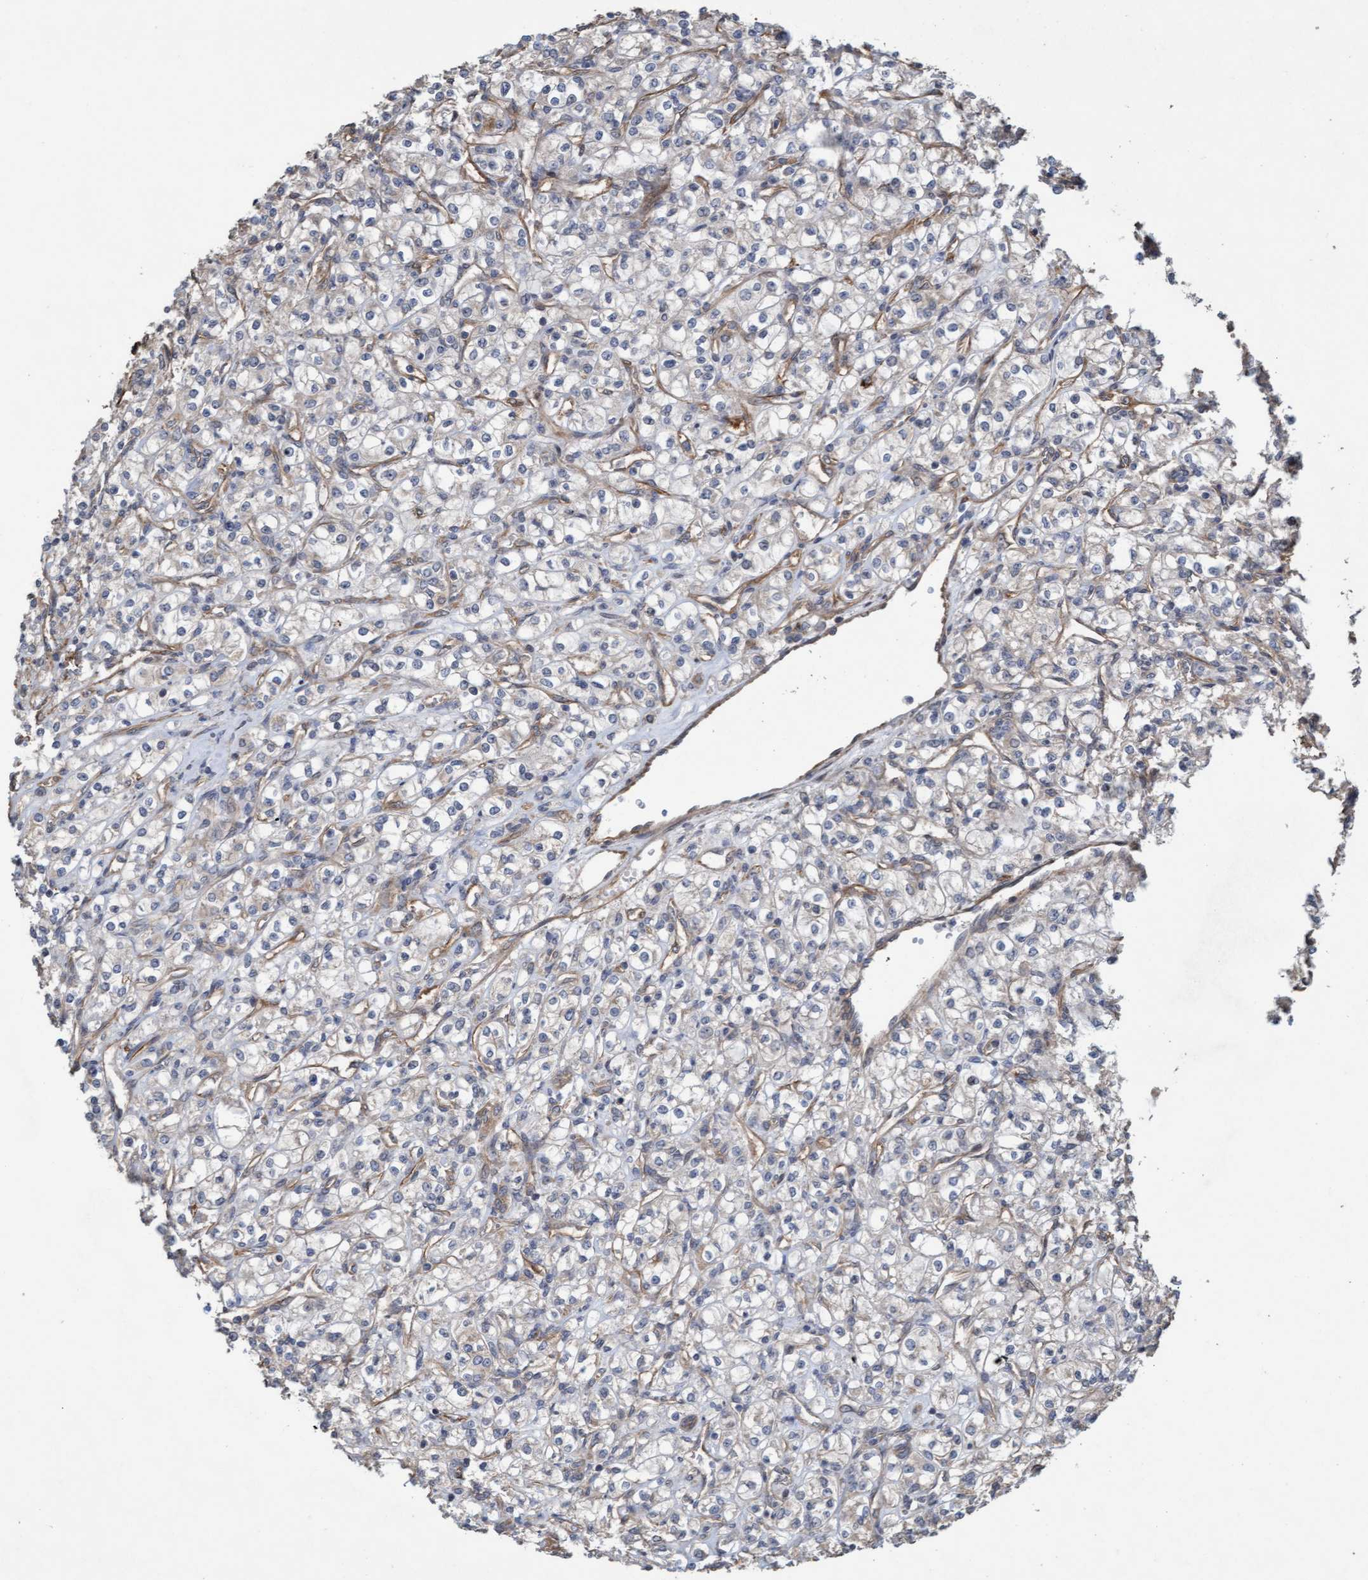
{"staining": {"intensity": "negative", "quantity": "none", "location": "none"}, "tissue": "renal cancer", "cell_type": "Tumor cells", "image_type": "cancer", "snomed": [{"axis": "morphology", "description": "Adenocarcinoma, NOS"}, {"axis": "topography", "description": "Kidney"}], "caption": "DAB (3,3'-diaminobenzidine) immunohistochemical staining of human adenocarcinoma (renal) displays no significant staining in tumor cells.", "gene": "CDC42EP4", "patient": {"sex": "male", "age": 77}}